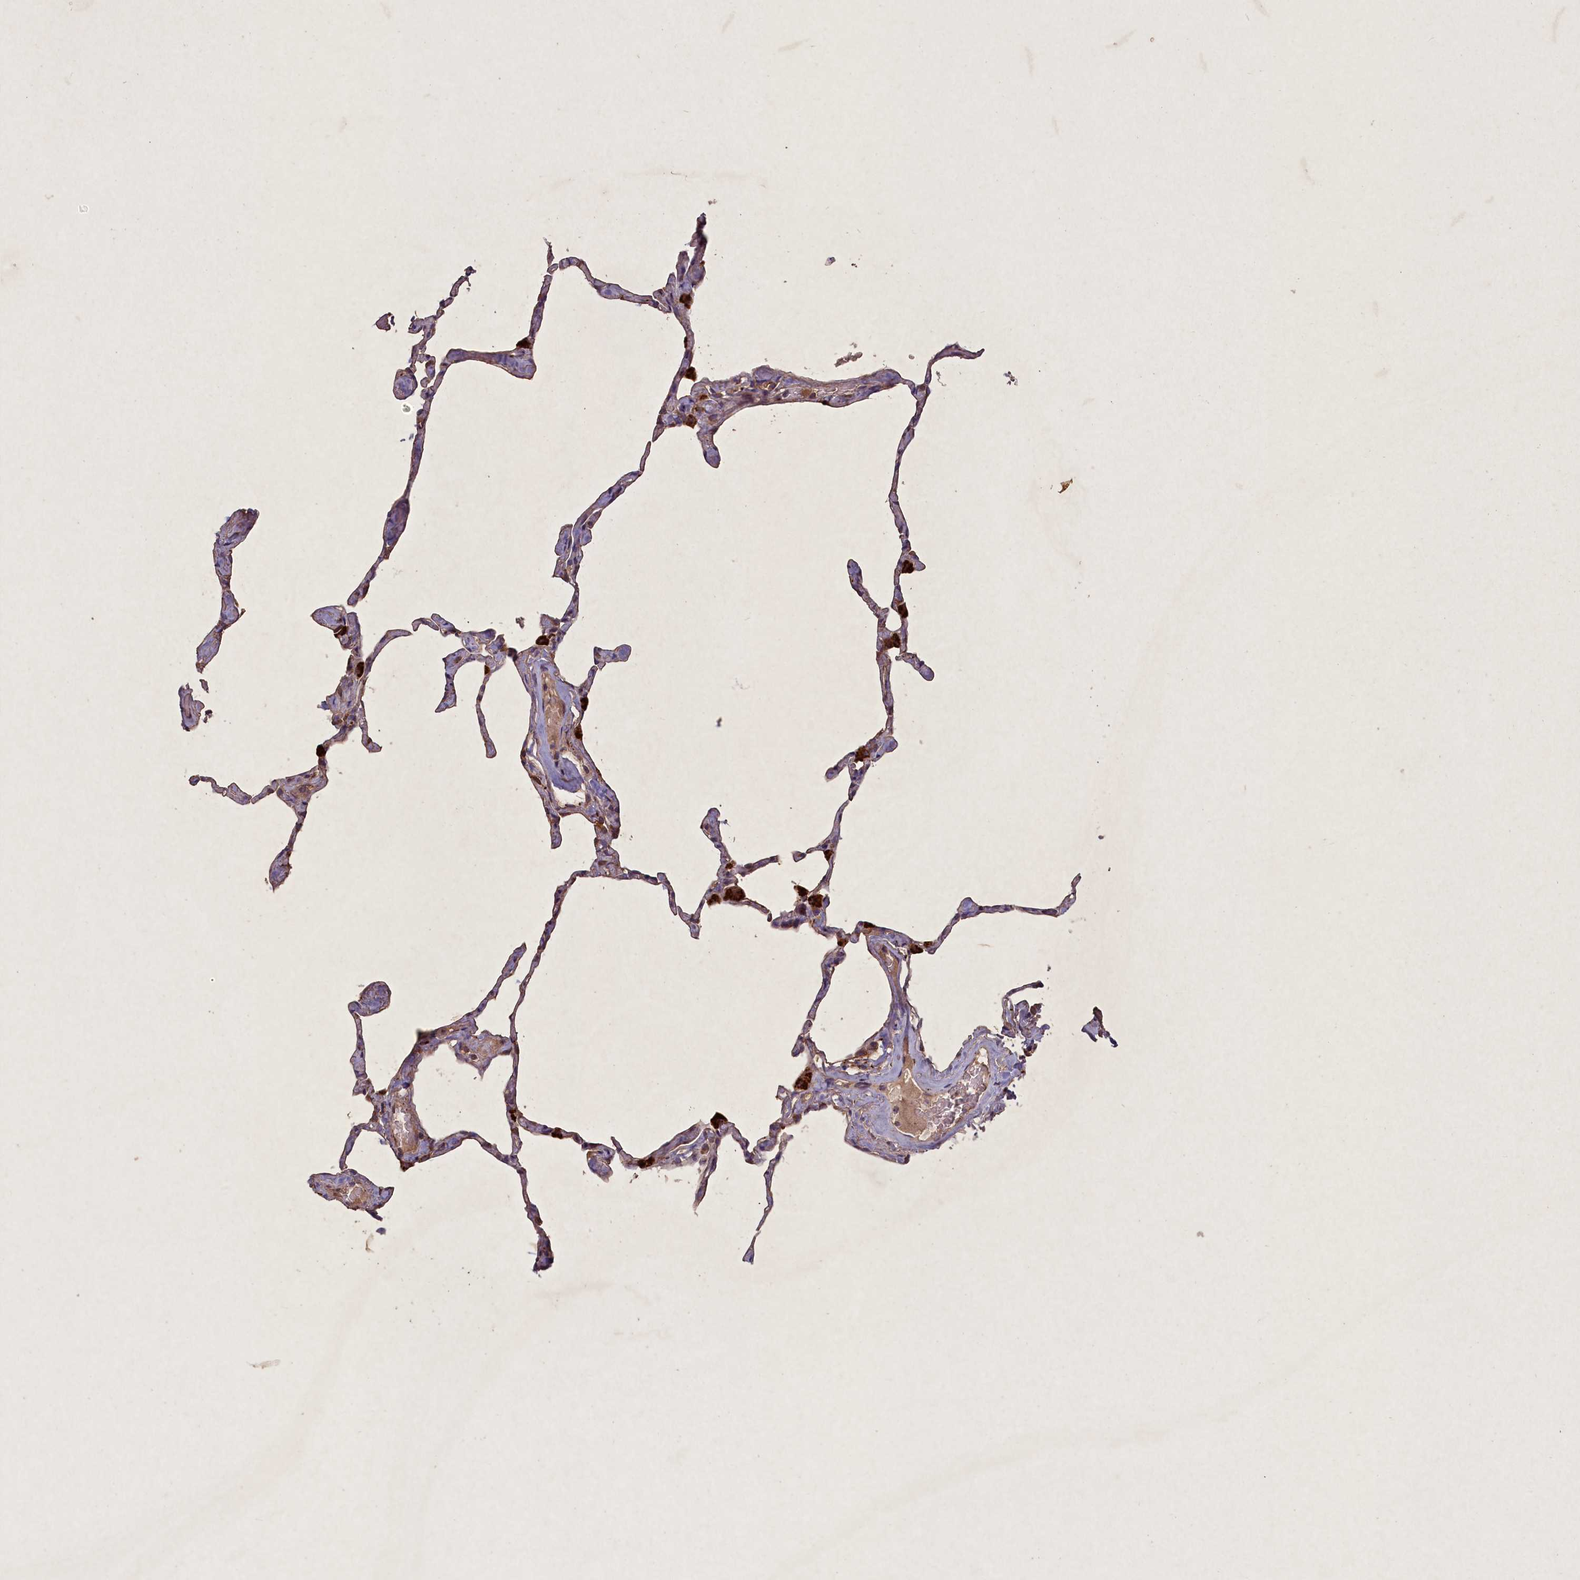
{"staining": {"intensity": "moderate", "quantity": ">75%", "location": "cytoplasmic/membranous"}, "tissue": "lung", "cell_type": "Alveolar cells", "image_type": "normal", "snomed": [{"axis": "morphology", "description": "Normal tissue, NOS"}, {"axis": "topography", "description": "Lung"}], "caption": "Immunohistochemical staining of unremarkable lung exhibits >75% levels of moderate cytoplasmic/membranous protein staining in approximately >75% of alveolar cells.", "gene": "CIAO2B", "patient": {"sex": "male", "age": 65}}